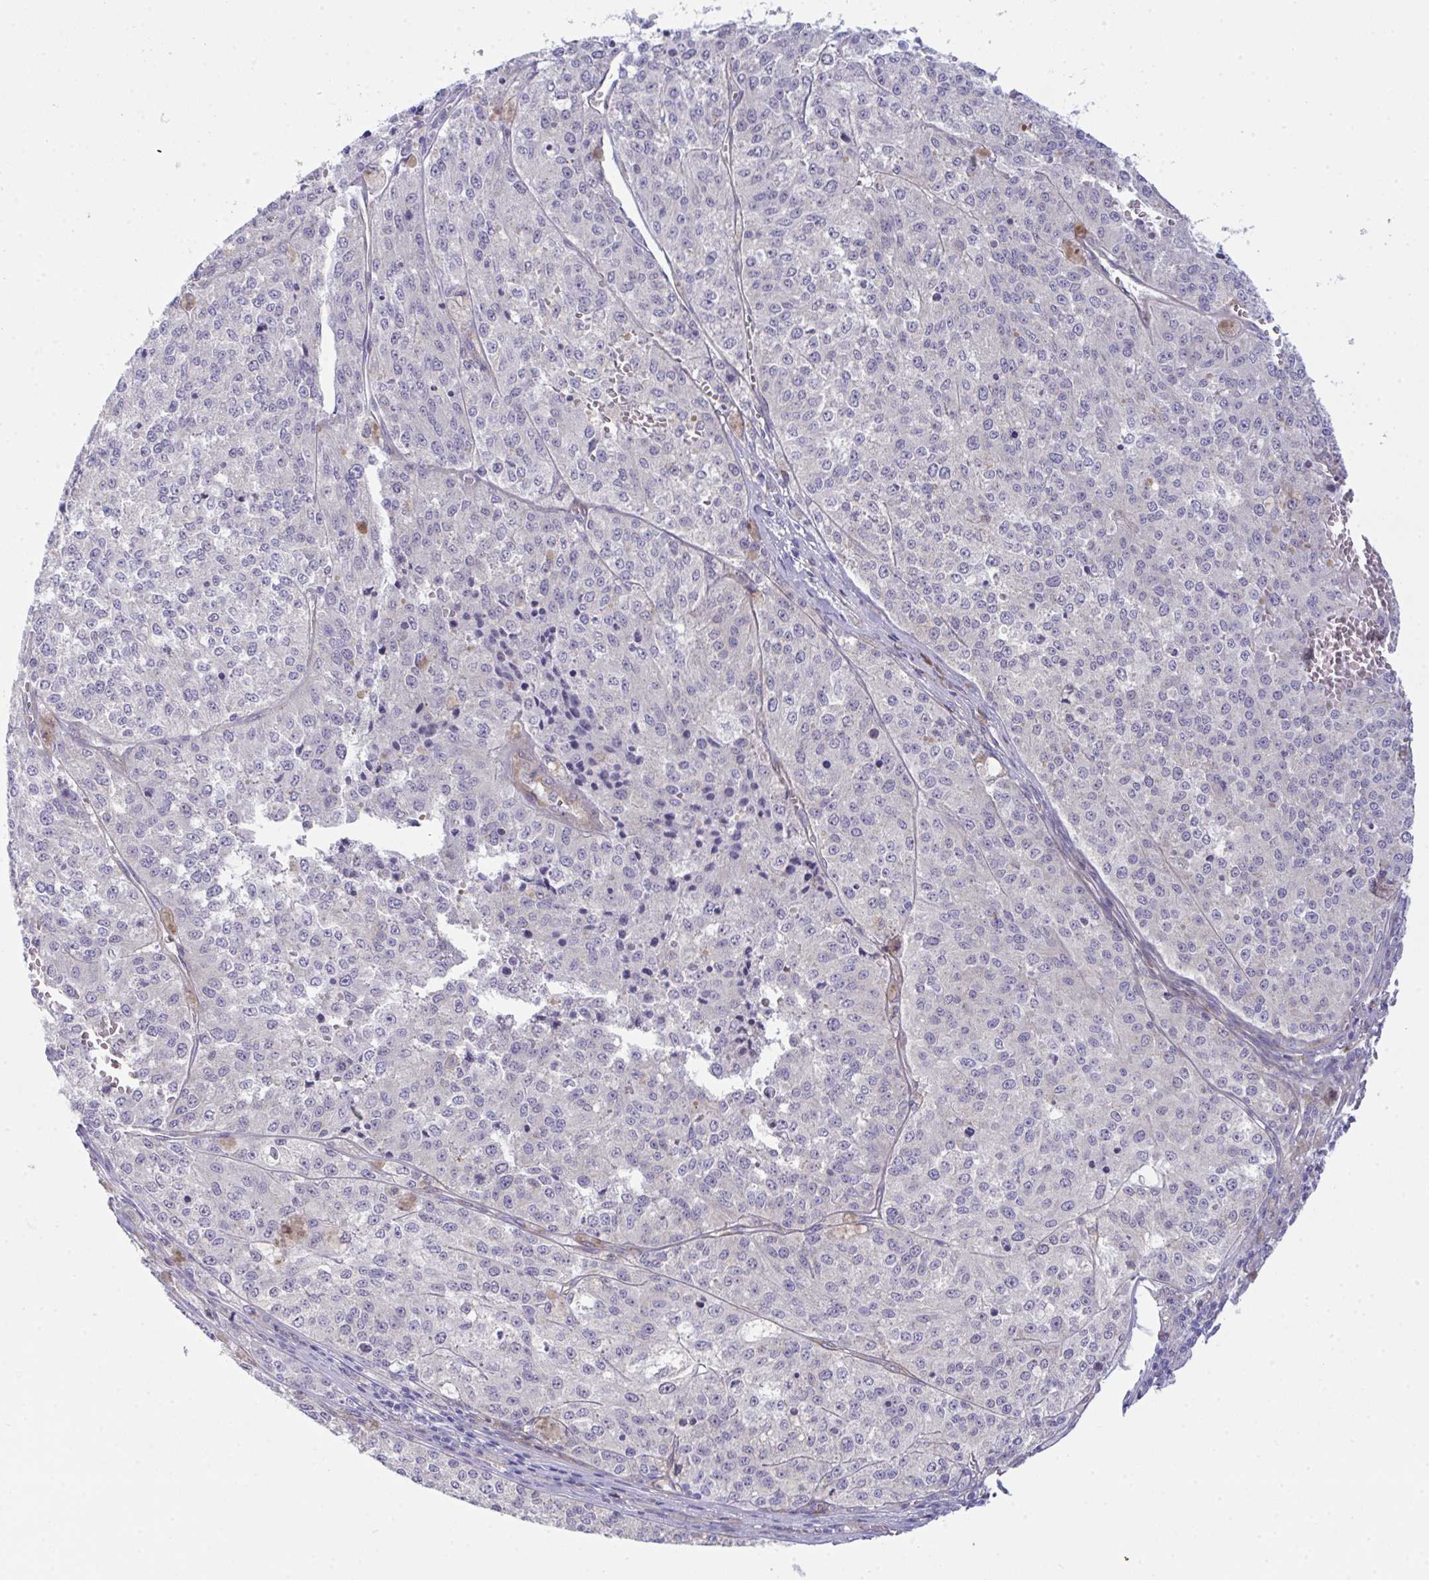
{"staining": {"intensity": "negative", "quantity": "none", "location": "none"}, "tissue": "melanoma", "cell_type": "Tumor cells", "image_type": "cancer", "snomed": [{"axis": "morphology", "description": "Malignant melanoma, Metastatic site"}, {"axis": "topography", "description": "Lymph node"}], "caption": "IHC of melanoma exhibits no staining in tumor cells.", "gene": "GAB1", "patient": {"sex": "female", "age": 64}}